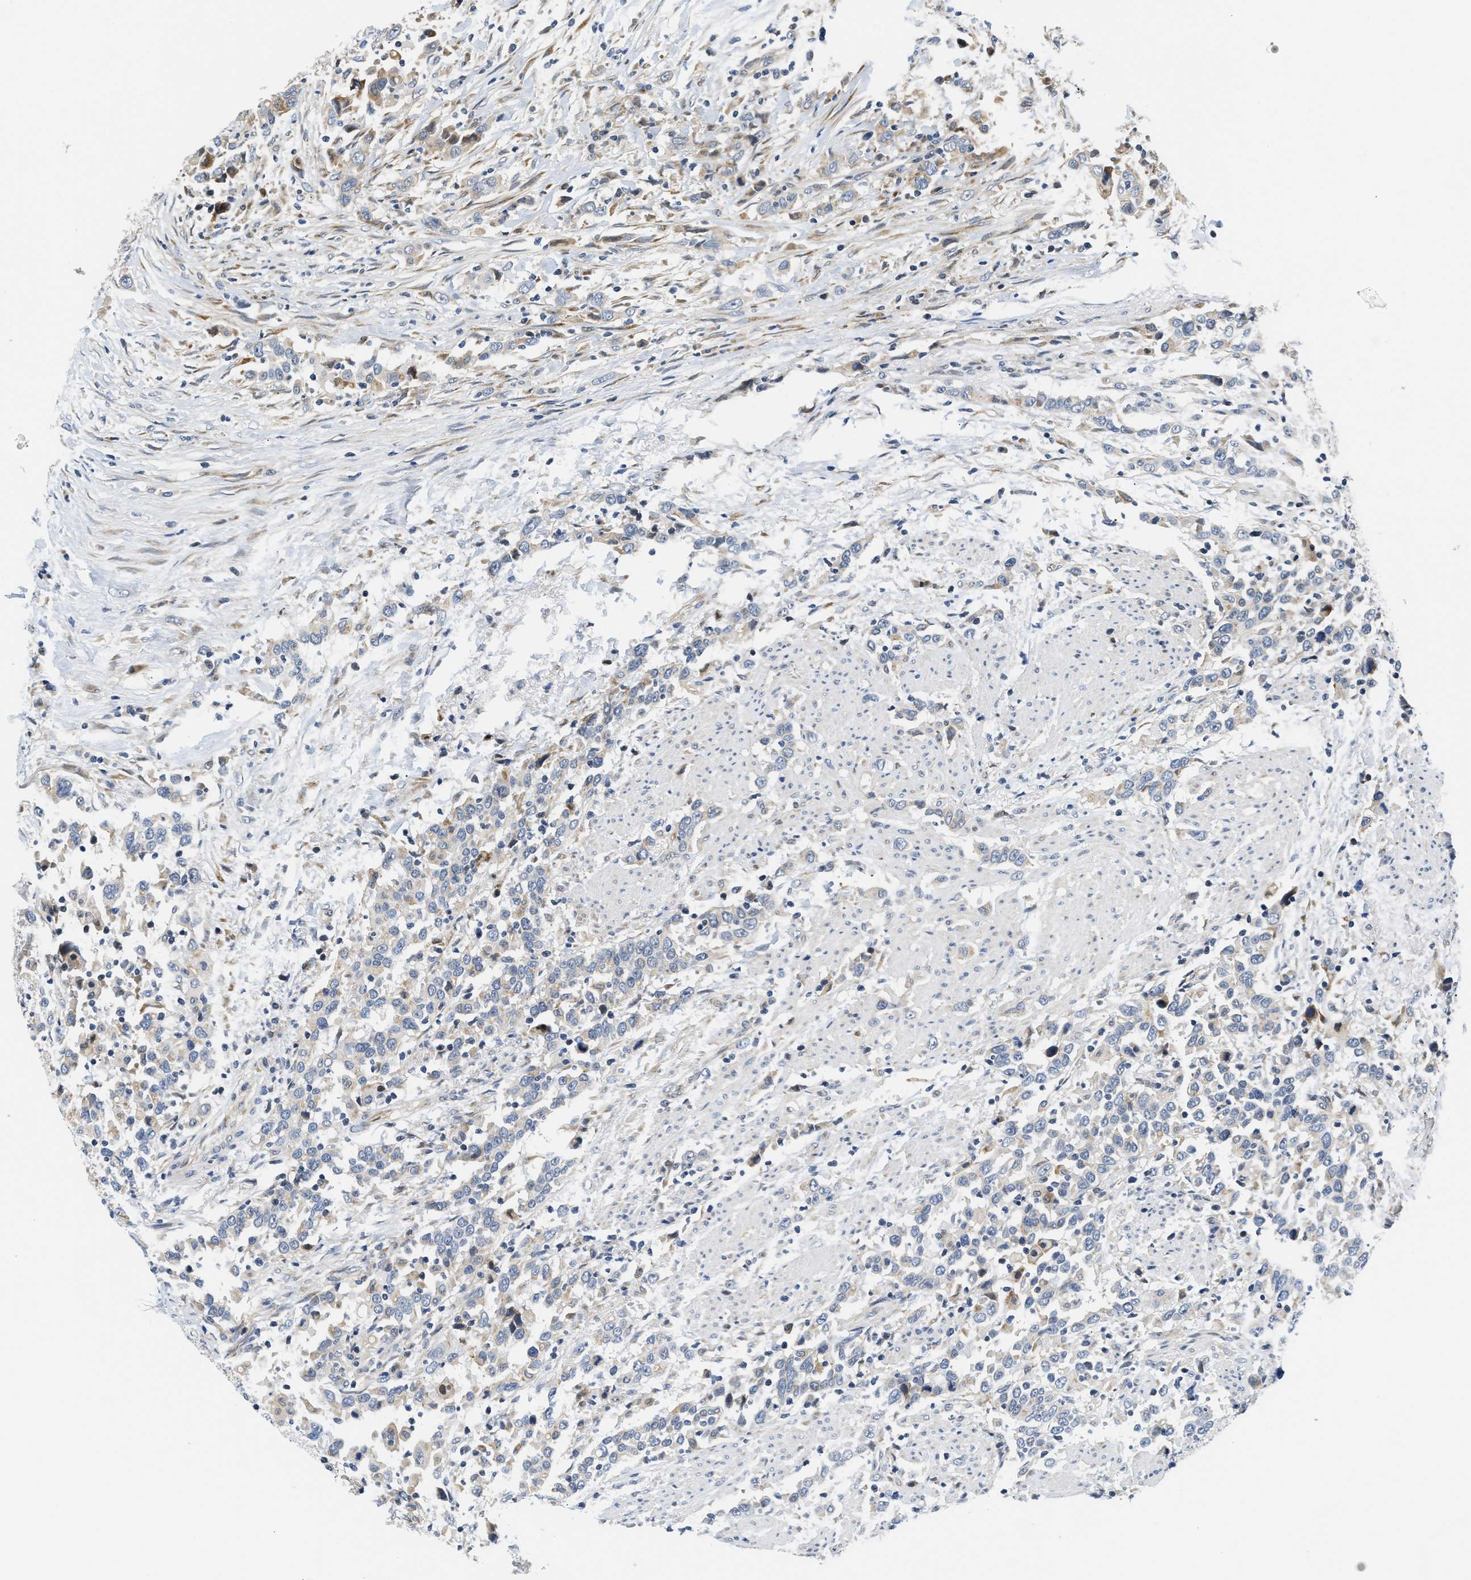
{"staining": {"intensity": "weak", "quantity": "<25%", "location": "cytoplasmic/membranous"}, "tissue": "urothelial cancer", "cell_type": "Tumor cells", "image_type": "cancer", "snomed": [{"axis": "morphology", "description": "Urothelial carcinoma, High grade"}, {"axis": "topography", "description": "Urinary bladder"}], "caption": "Micrograph shows no significant protein staining in tumor cells of urothelial carcinoma (high-grade). The staining was performed using DAB to visualize the protein expression in brown, while the nuclei were stained in blue with hematoxylin (Magnification: 20x).", "gene": "TNIP2", "patient": {"sex": "male", "age": 61}}